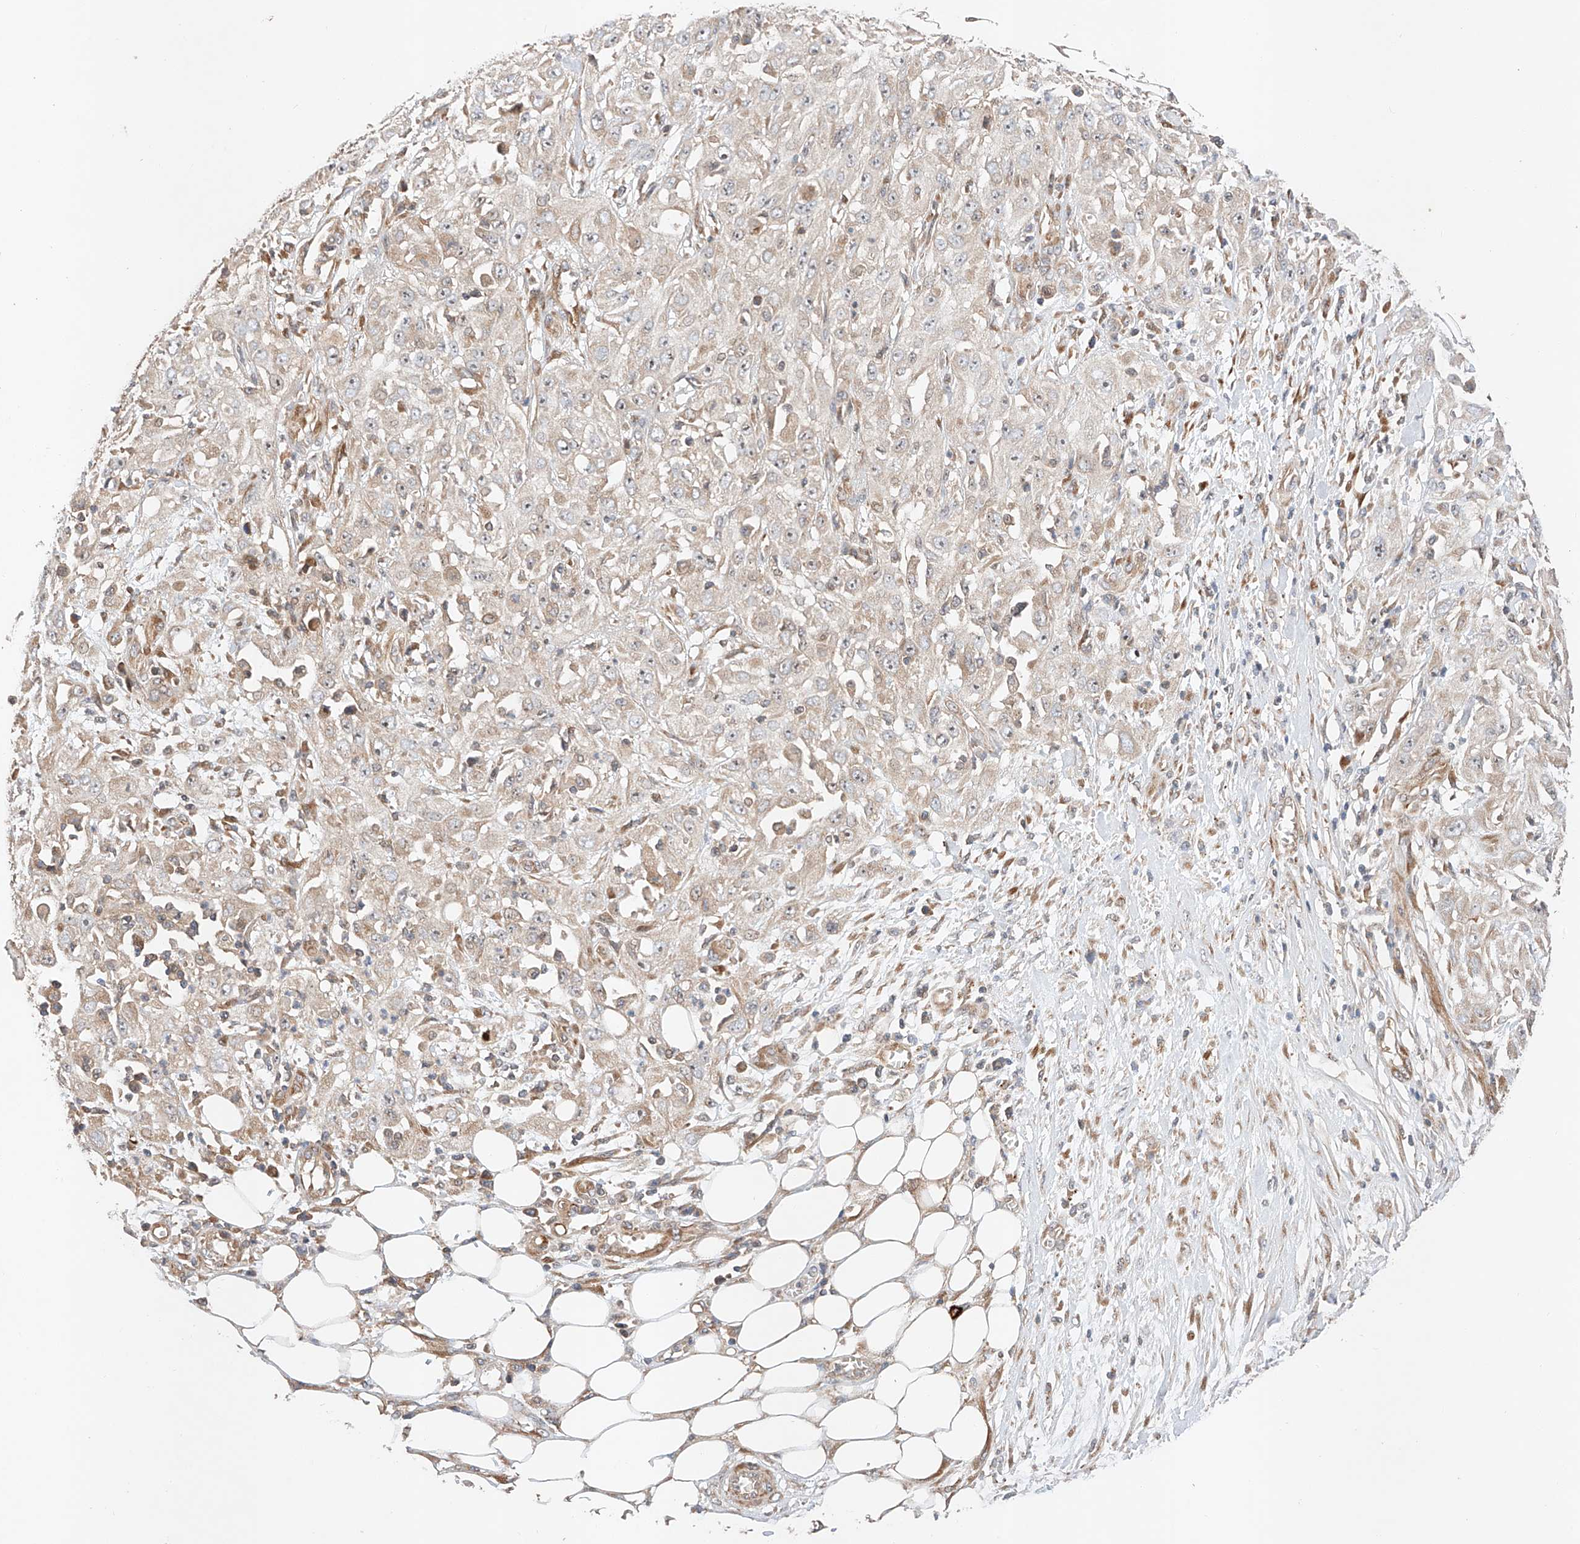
{"staining": {"intensity": "weak", "quantity": "<25%", "location": "cytoplasmic/membranous"}, "tissue": "skin cancer", "cell_type": "Tumor cells", "image_type": "cancer", "snomed": [{"axis": "morphology", "description": "Squamous cell carcinoma, NOS"}, {"axis": "morphology", "description": "Squamous cell carcinoma, metastatic, NOS"}, {"axis": "topography", "description": "Skin"}, {"axis": "topography", "description": "Lymph node"}], "caption": "Metastatic squamous cell carcinoma (skin) was stained to show a protein in brown. There is no significant positivity in tumor cells.", "gene": "RAB23", "patient": {"sex": "male", "age": 75}}